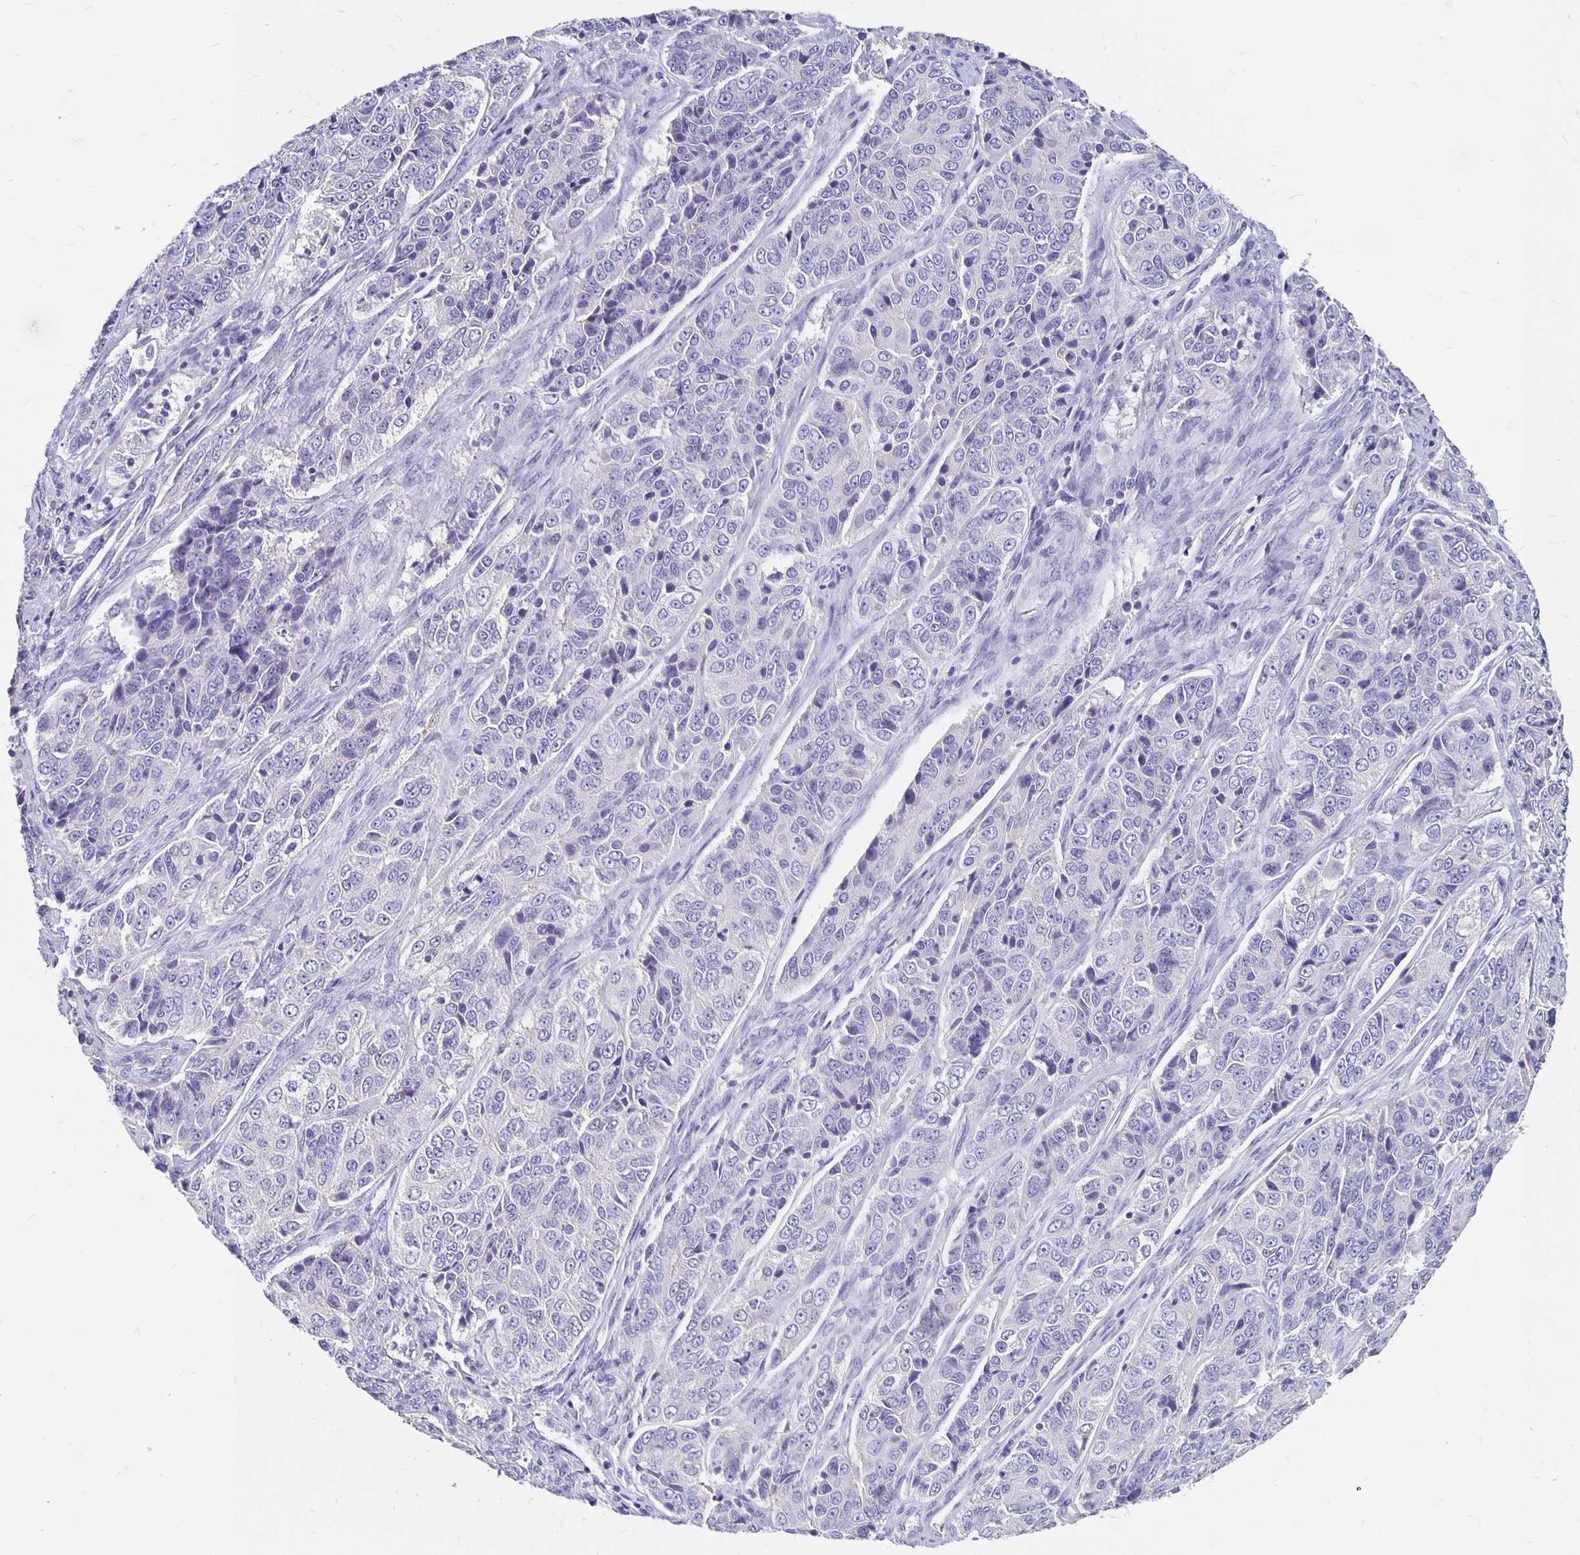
{"staining": {"intensity": "negative", "quantity": "none", "location": "none"}, "tissue": "ovarian cancer", "cell_type": "Tumor cells", "image_type": "cancer", "snomed": [{"axis": "morphology", "description": "Carcinoma, endometroid"}, {"axis": "topography", "description": "Ovary"}], "caption": "This is an immunohistochemistry histopathology image of endometroid carcinoma (ovarian). There is no positivity in tumor cells.", "gene": "APOB", "patient": {"sex": "female", "age": 51}}